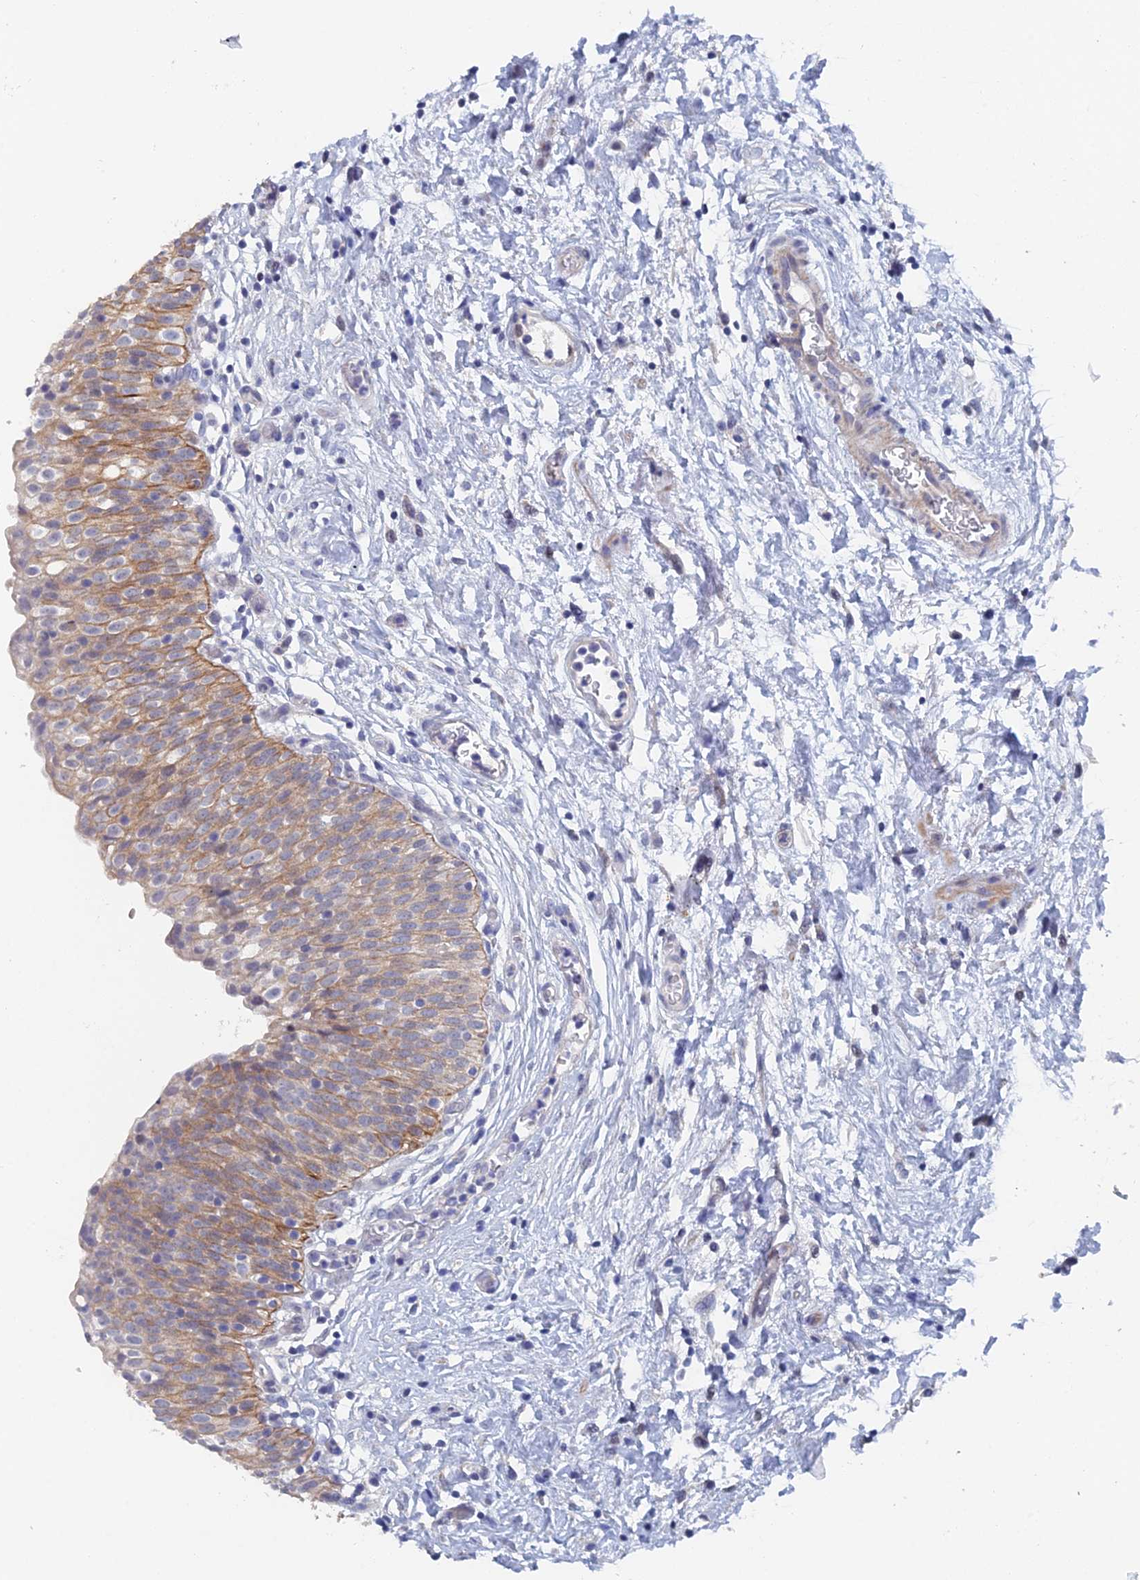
{"staining": {"intensity": "moderate", "quantity": "25%-75%", "location": "cytoplasmic/membranous"}, "tissue": "urinary bladder", "cell_type": "Urothelial cells", "image_type": "normal", "snomed": [{"axis": "morphology", "description": "Normal tissue, NOS"}, {"axis": "topography", "description": "Urinary bladder"}], "caption": "DAB (3,3'-diaminobenzidine) immunohistochemical staining of normal human urinary bladder demonstrates moderate cytoplasmic/membranous protein expression in about 25%-75% of urothelial cells.", "gene": "GMNC", "patient": {"sex": "male", "age": 55}}